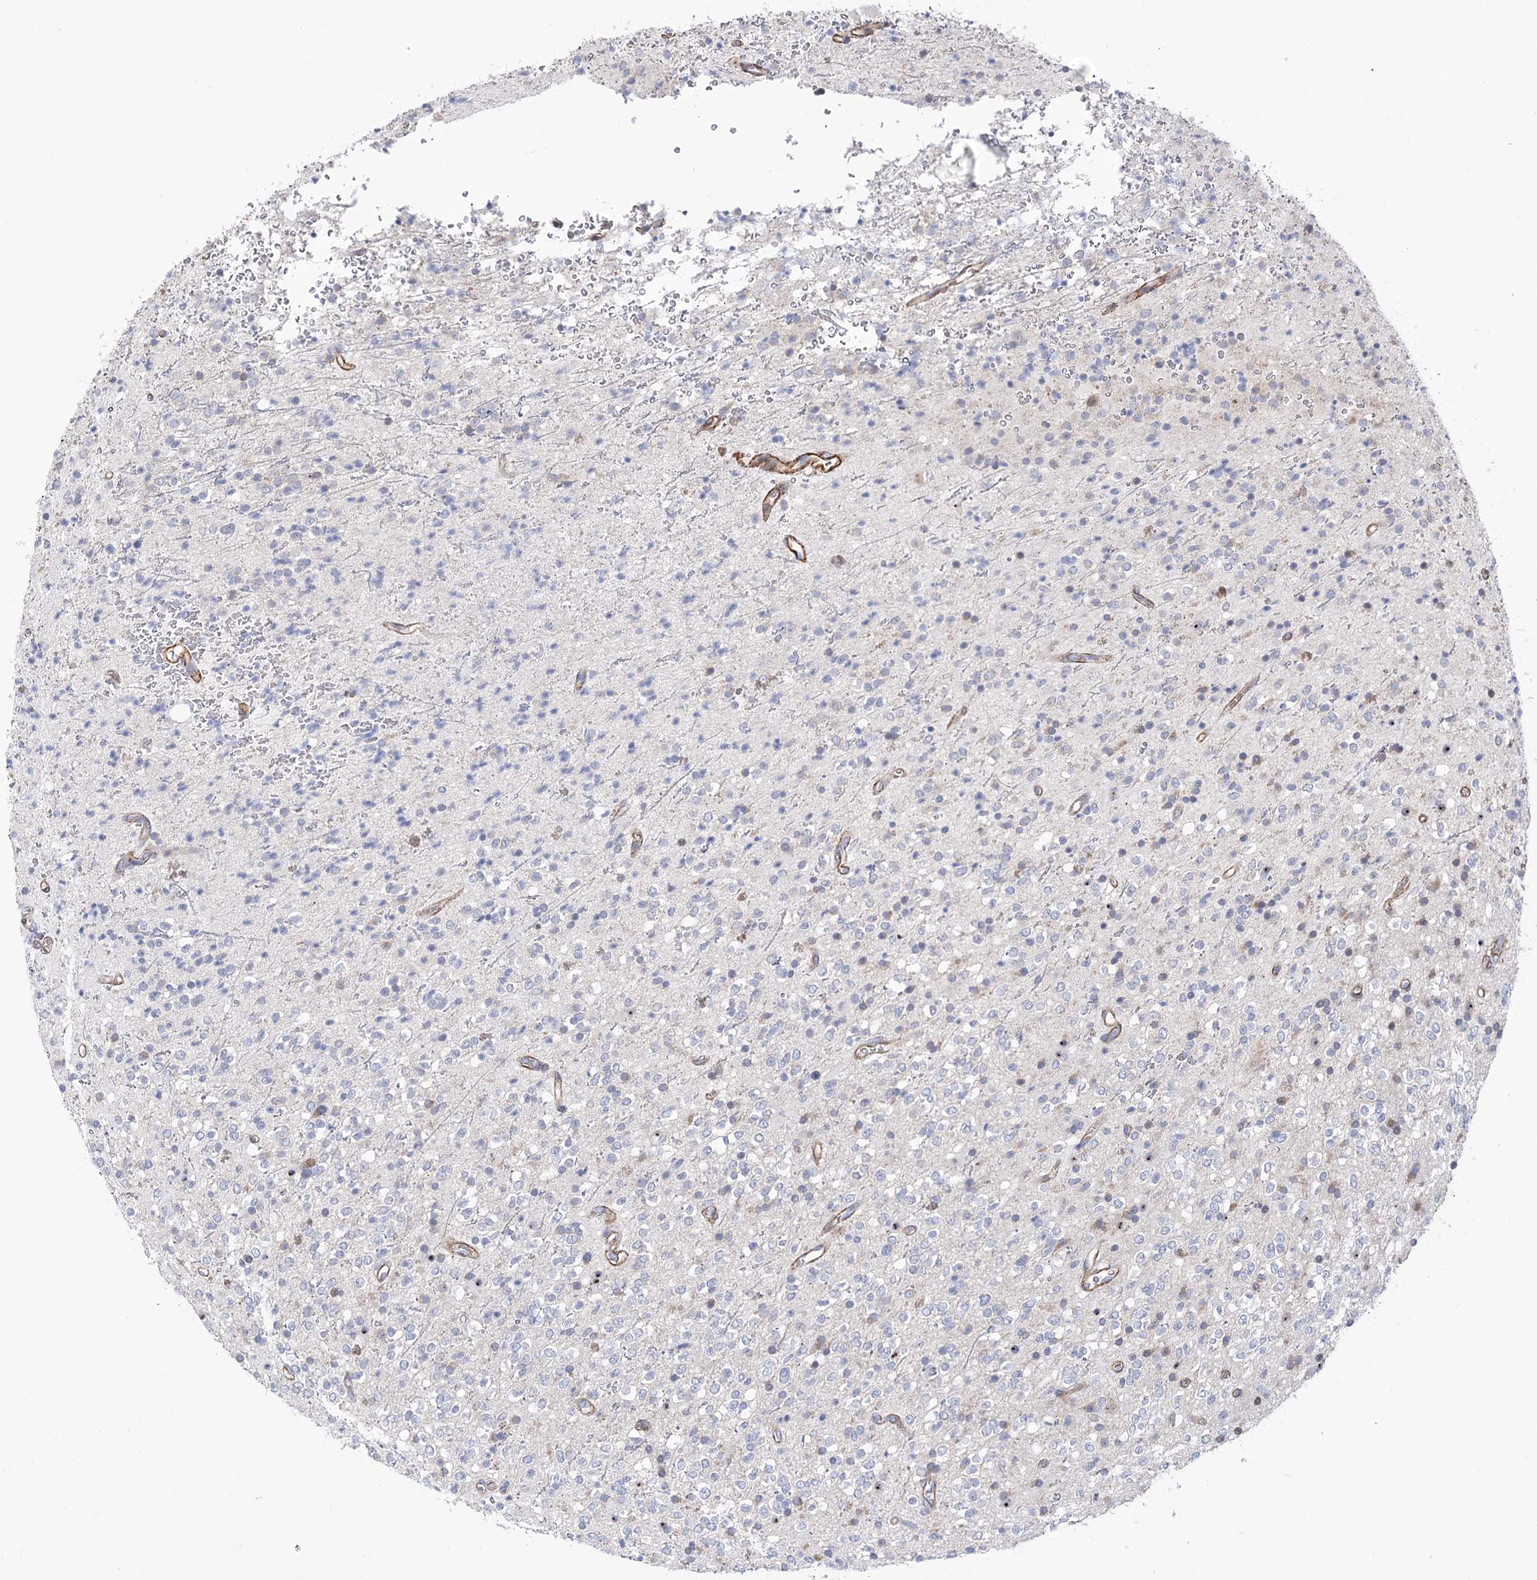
{"staining": {"intensity": "negative", "quantity": "none", "location": "none"}, "tissue": "glioma", "cell_type": "Tumor cells", "image_type": "cancer", "snomed": [{"axis": "morphology", "description": "Glioma, malignant, High grade"}, {"axis": "topography", "description": "Brain"}], "caption": "The histopathology image displays no significant staining in tumor cells of malignant high-grade glioma.", "gene": "WASHC3", "patient": {"sex": "male", "age": 34}}